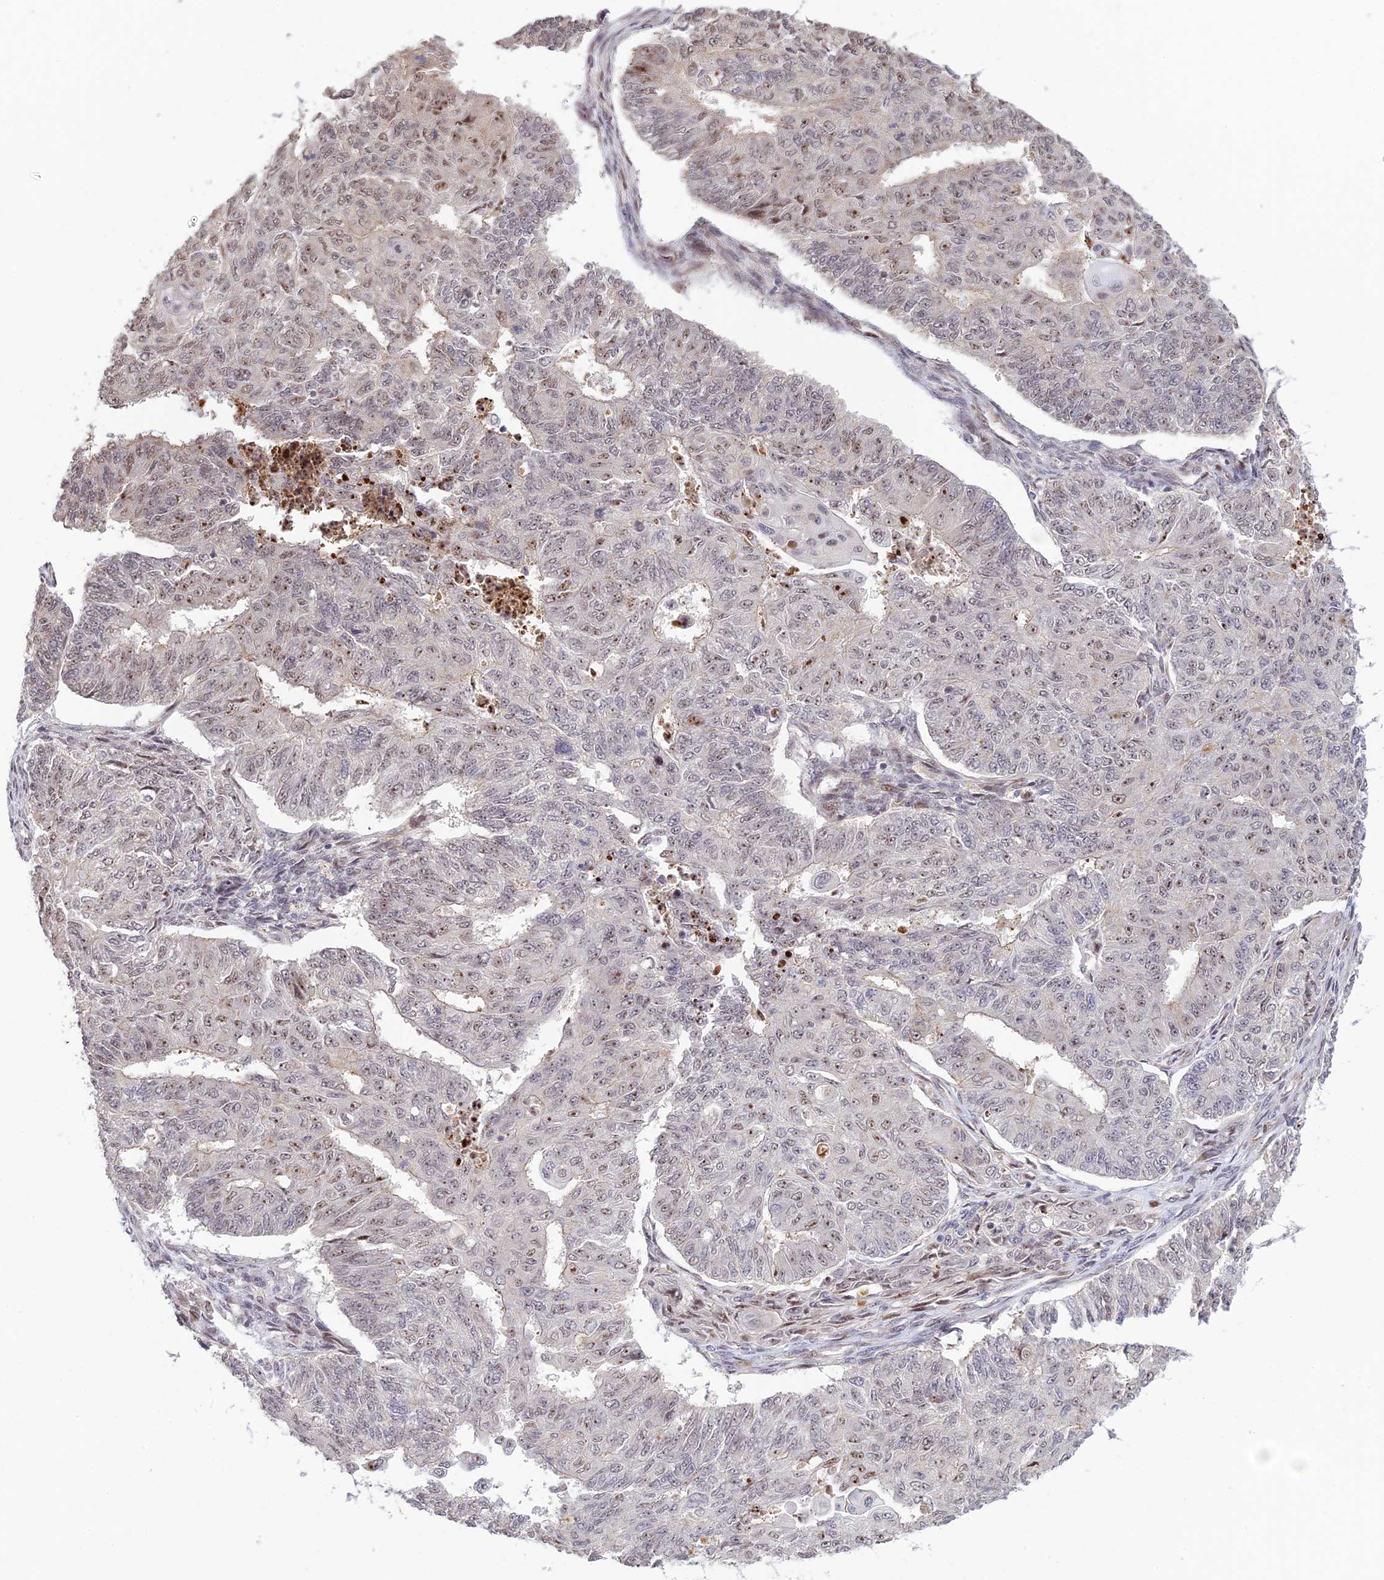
{"staining": {"intensity": "weak", "quantity": "<25%", "location": "nuclear"}, "tissue": "endometrial cancer", "cell_type": "Tumor cells", "image_type": "cancer", "snomed": [{"axis": "morphology", "description": "Adenocarcinoma, NOS"}, {"axis": "topography", "description": "Endometrium"}], "caption": "Tumor cells are negative for protein expression in human endometrial cancer (adenocarcinoma). (DAB IHC with hematoxylin counter stain).", "gene": "UFSP2", "patient": {"sex": "female", "age": 32}}